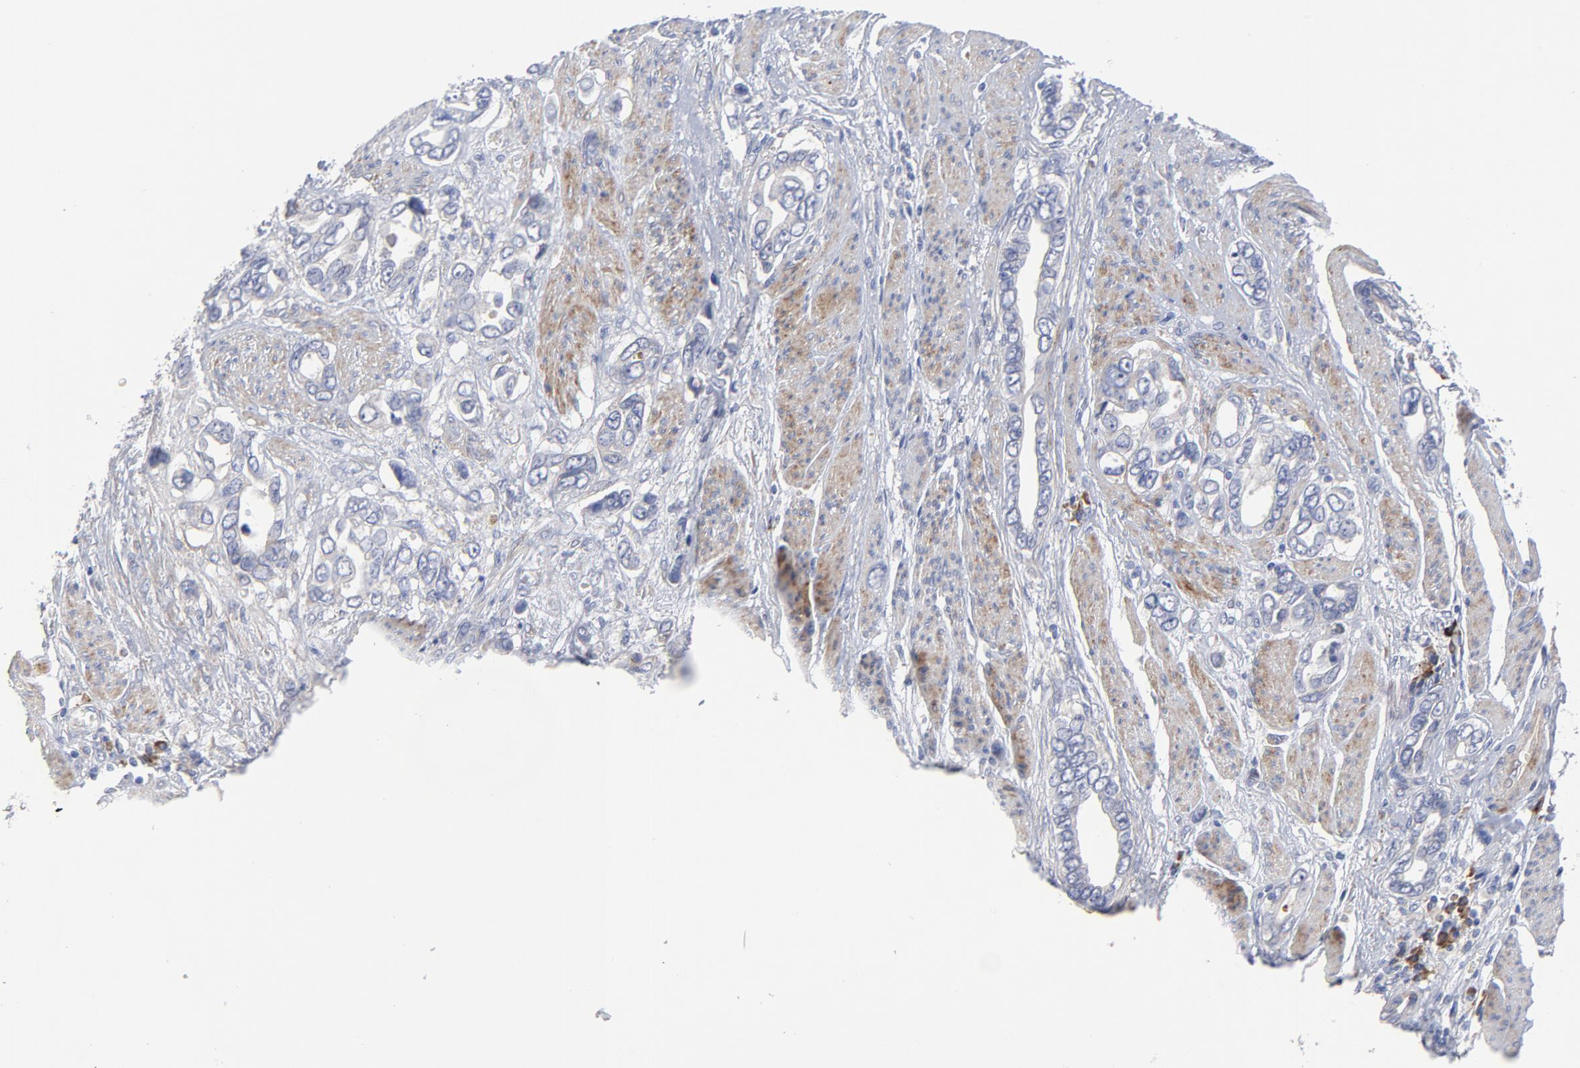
{"staining": {"intensity": "negative", "quantity": "none", "location": "none"}, "tissue": "stomach cancer", "cell_type": "Tumor cells", "image_type": "cancer", "snomed": [{"axis": "morphology", "description": "Adenocarcinoma, NOS"}, {"axis": "topography", "description": "Stomach"}], "caption": "Immunohistochemical staining of human stomach adenocarcinoma reveals no significant positivity in tumor cells.", "gene": "RAPGEF3", "patient": {"sex": "male", "age": 78}}